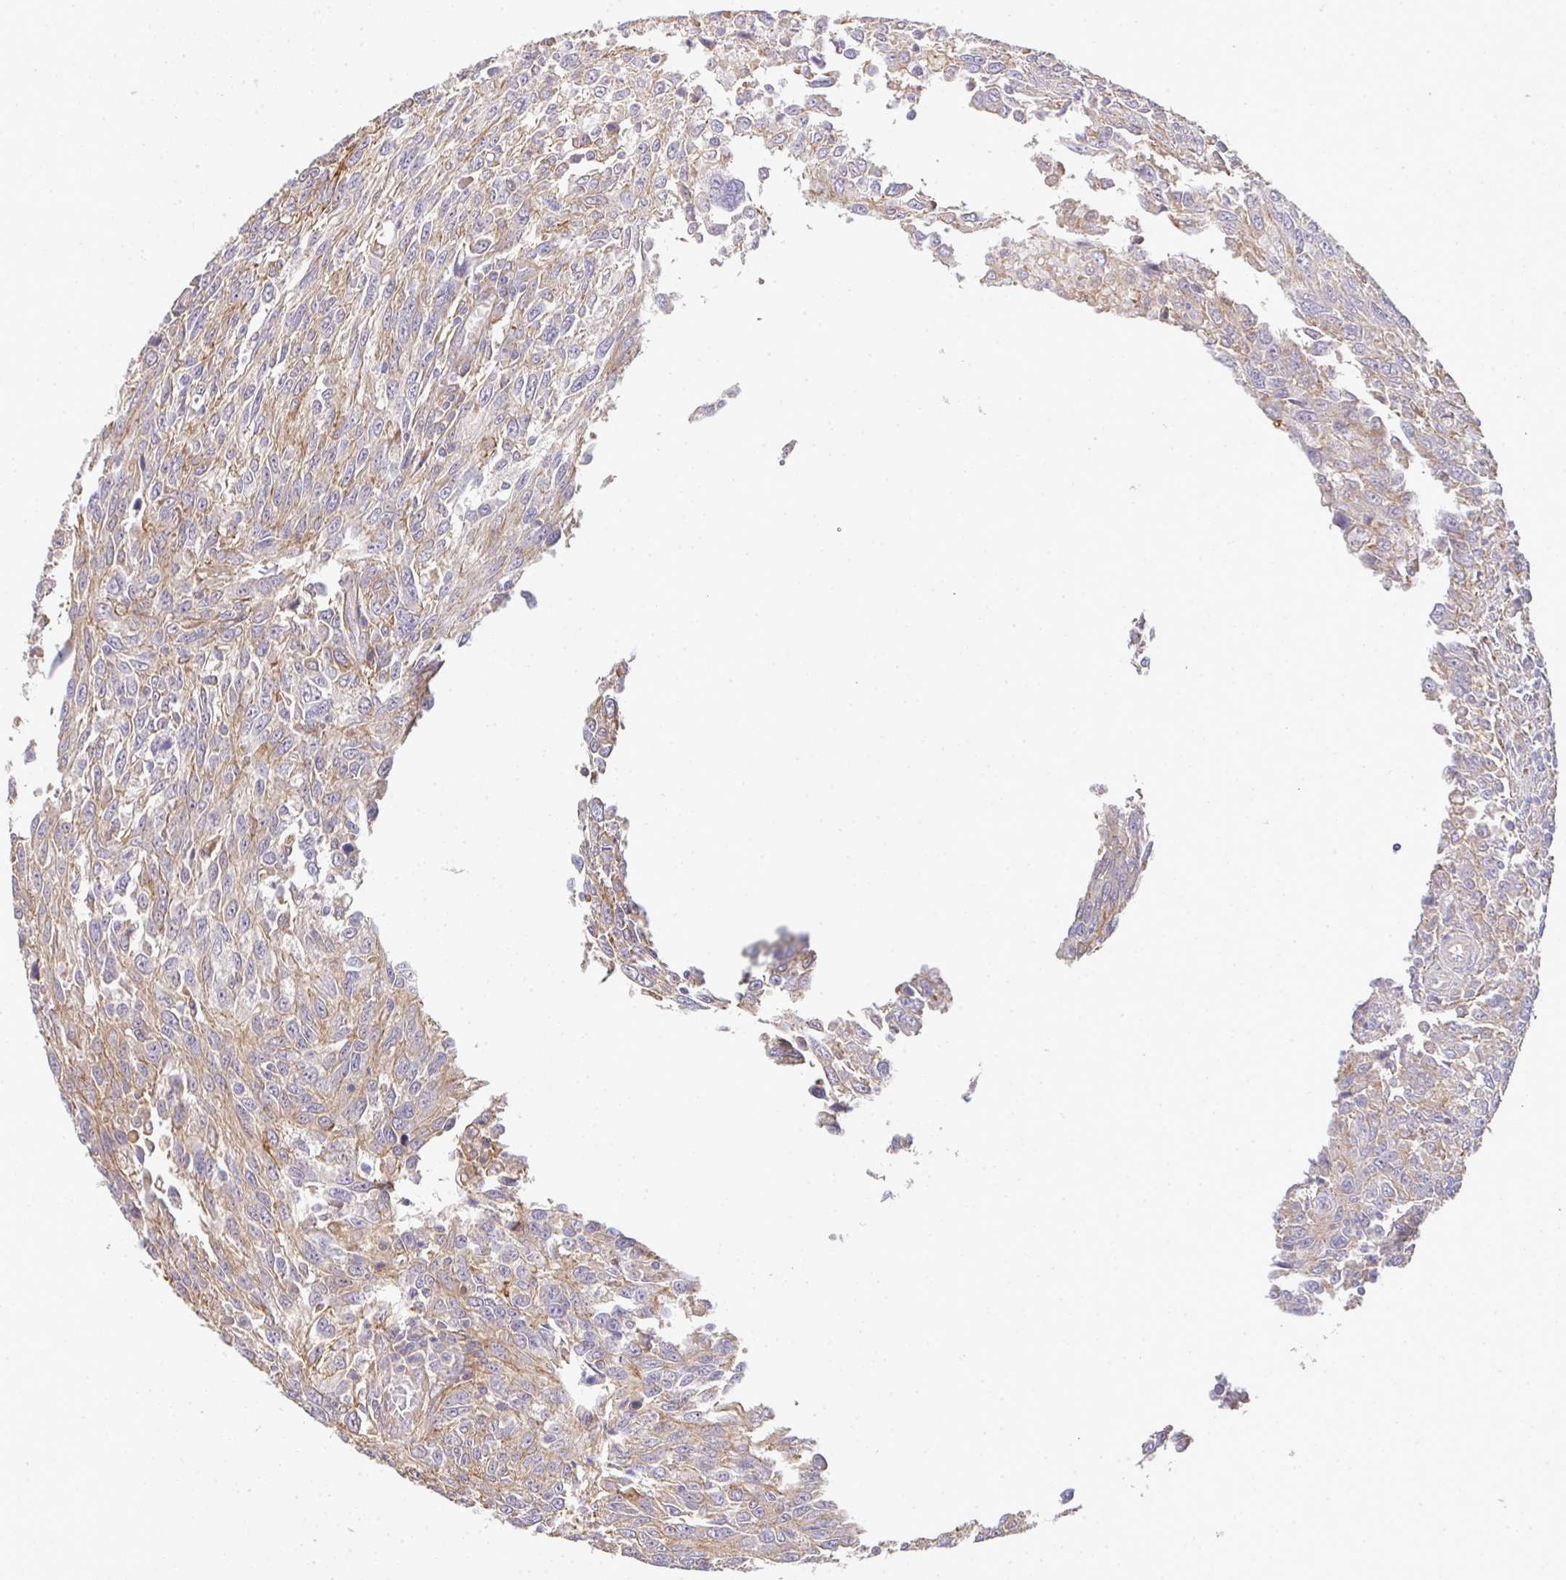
{"staining": {"intensity": "moderate", "quantity": "<25%", "location": "cytoplasmic/membranous"}, "tissue": "breast cancer", "cell_type": "Tumor cells", "image_type": "cancer", "snomed": [{"axis": "morphology", "description": "Duct carcinoma"}, {"axis": "topography", "description": "Breast"}], "caption": "Protein staining of intraductal carcinoma (breast) tissue exhibits moderate cytoplasmic/membranous staining in approximately <25% of tumor cells.", "gene": "EEF1AKMT1", "patient": {"sex": "female", "age": 50}}